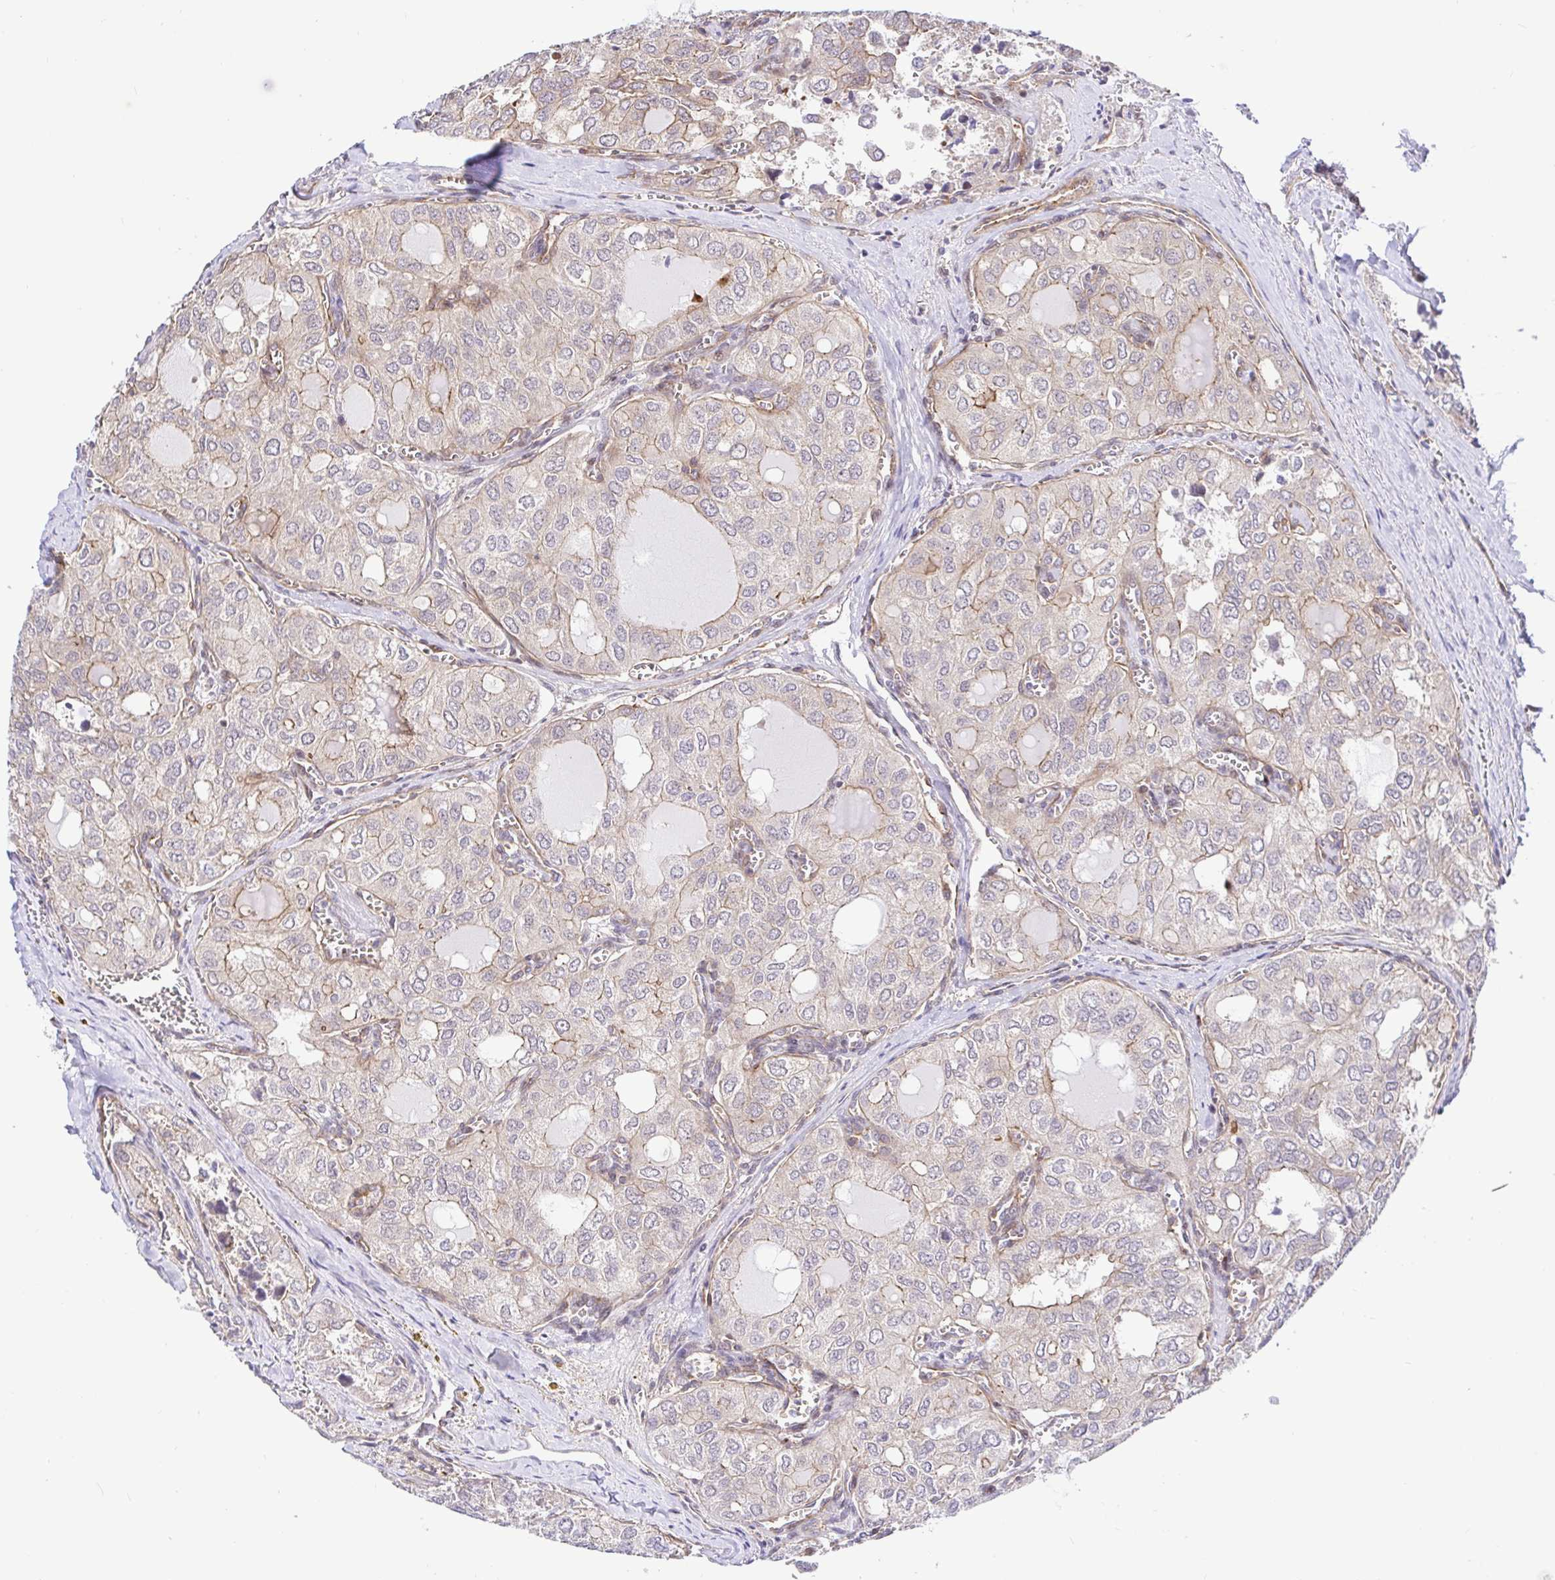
{"staining": {"intensity": "weak", "quantity": "<25%", "location": "cytoplasmic/membranous"}, "tissue": "thyroid cancer", "cell_type": "Tumor cells", "image_type": "cancer", "snomed": [{"axis": "morphology", "description": "Follicular adenoma carcinoma, NOS"}, {"axis": "topography", "description": "Thyroid gland"}], "caption": "A high-resolution photomicrograph shows IHC staining of thyroid follicular adenoma carcinoma, which exhibits no significant staining in tumor cells.", "gene": "TRIM55", "patient": {"sex": "male", "age": 75}}